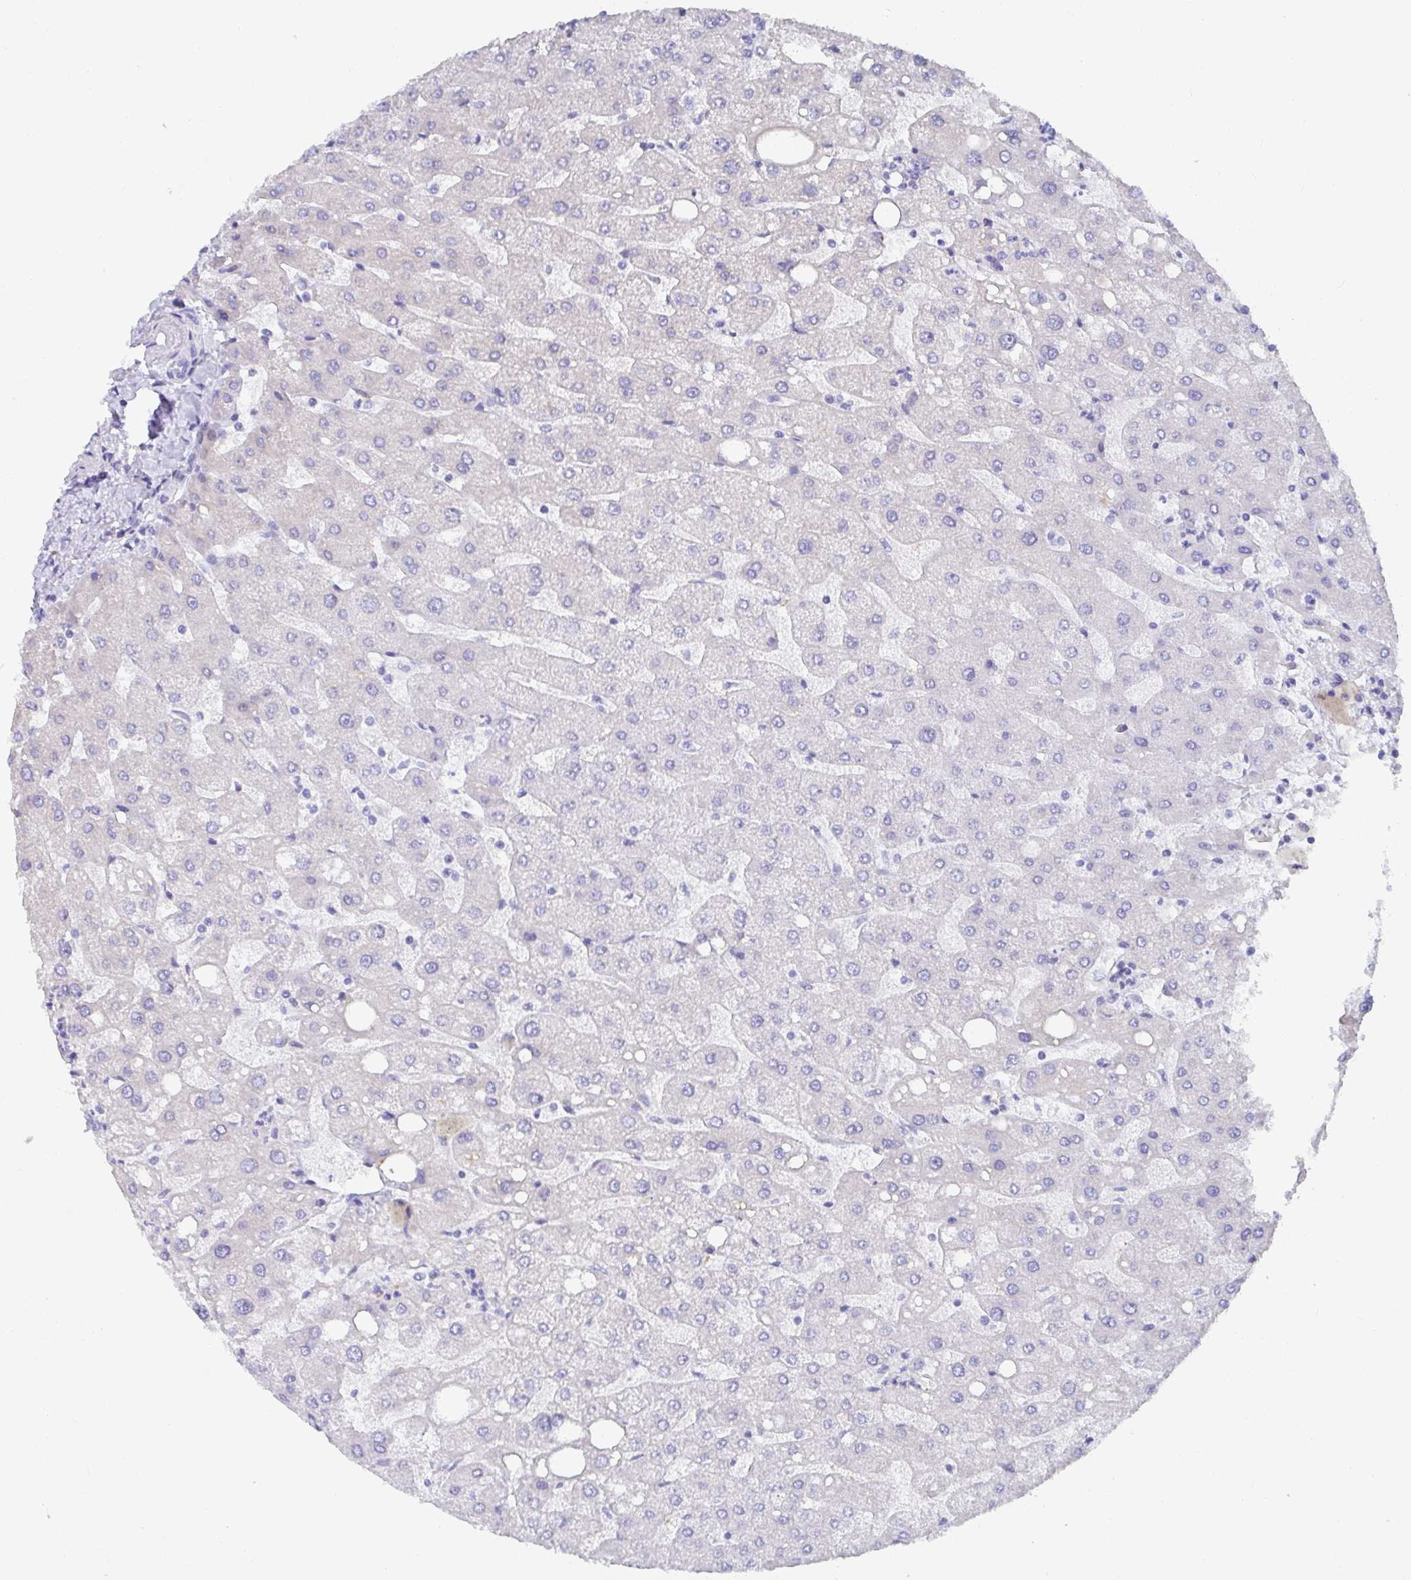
{"staining": {"intensity": "negative", "quantity": "none", "location": "none"}, "tissue": "liver", "cell_type": "Cholangiocytes", "image_type": "normal", "snomed": [{"axis": "morphology", "description": "Normal tissue, NOS"}, {"axis": "topography", "description": "Liver"}], "caption": "This is a micrograph of immunohistochemistry staining of benign liver, which shows no positivity in cholangiocytes.", "gene": "GRIA1", "patient": {"sex": "male", "age": 67}}